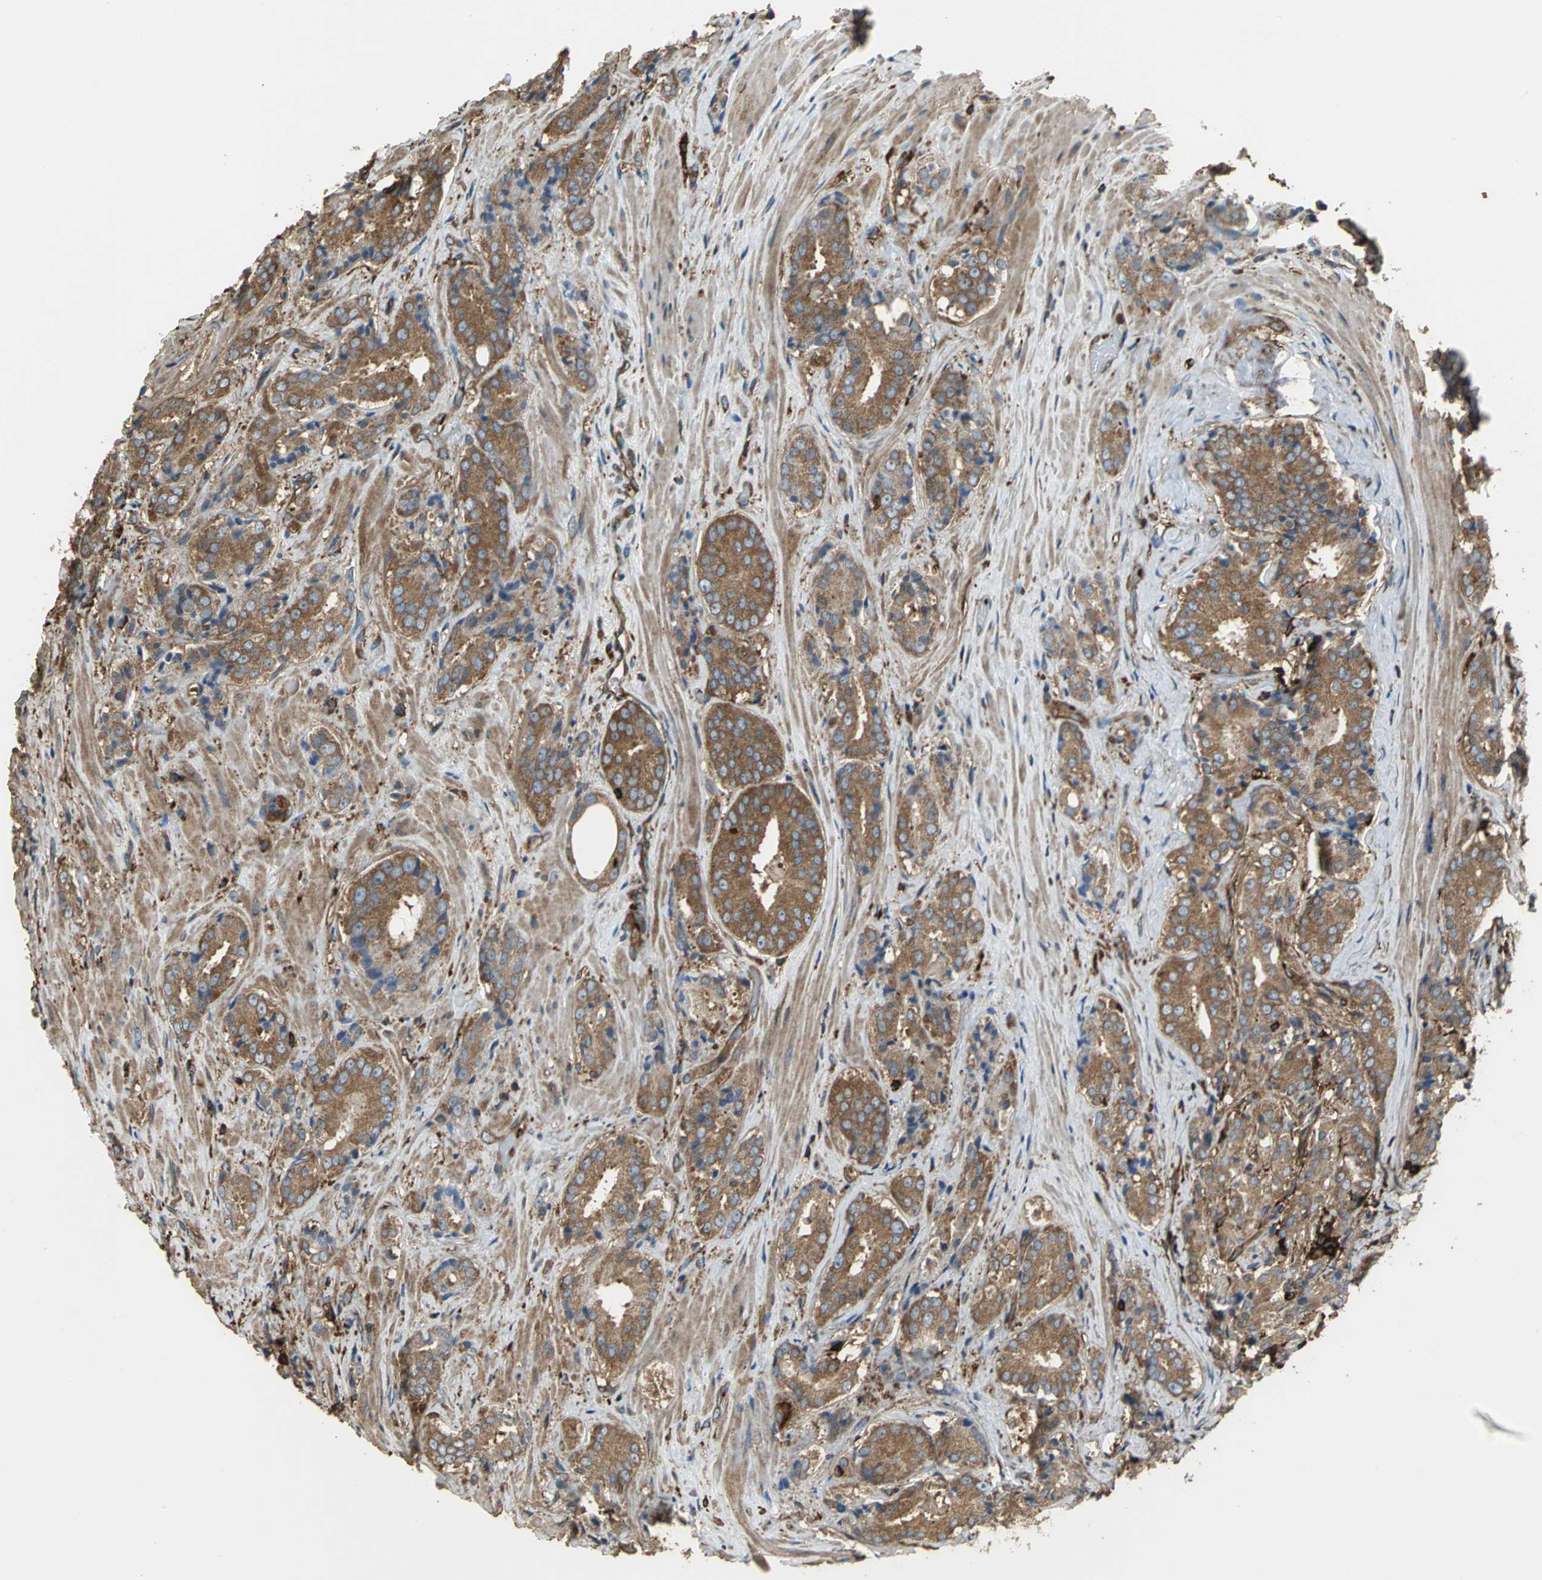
{"staining": {"intensity": "strong", "quantity": ">75%", "location": "cytoplasmic/membranous"}, "tissue": "prostate cancer", "cell_type": "Tumor cells", "image_type": "cancer", "snomed": [{"axis": "morphology", "description": "Adenocarcinoma, High grade"}, {"axis": "topography", "description": "Prostate"}], "caption": "Immunohistochemical staining of prostate cancer exhibits high levels of strong cytoplasmic/membranous positivity in approximately >75% of tumor cells. The staining was performed using DAB (3,3'-diaminobenzidine), with brown indicating positive protein expression. Nuclei are stained blue with hematoxylin.", "gene": "TLN1", "patient": {"sex": "male", "age": 70}}